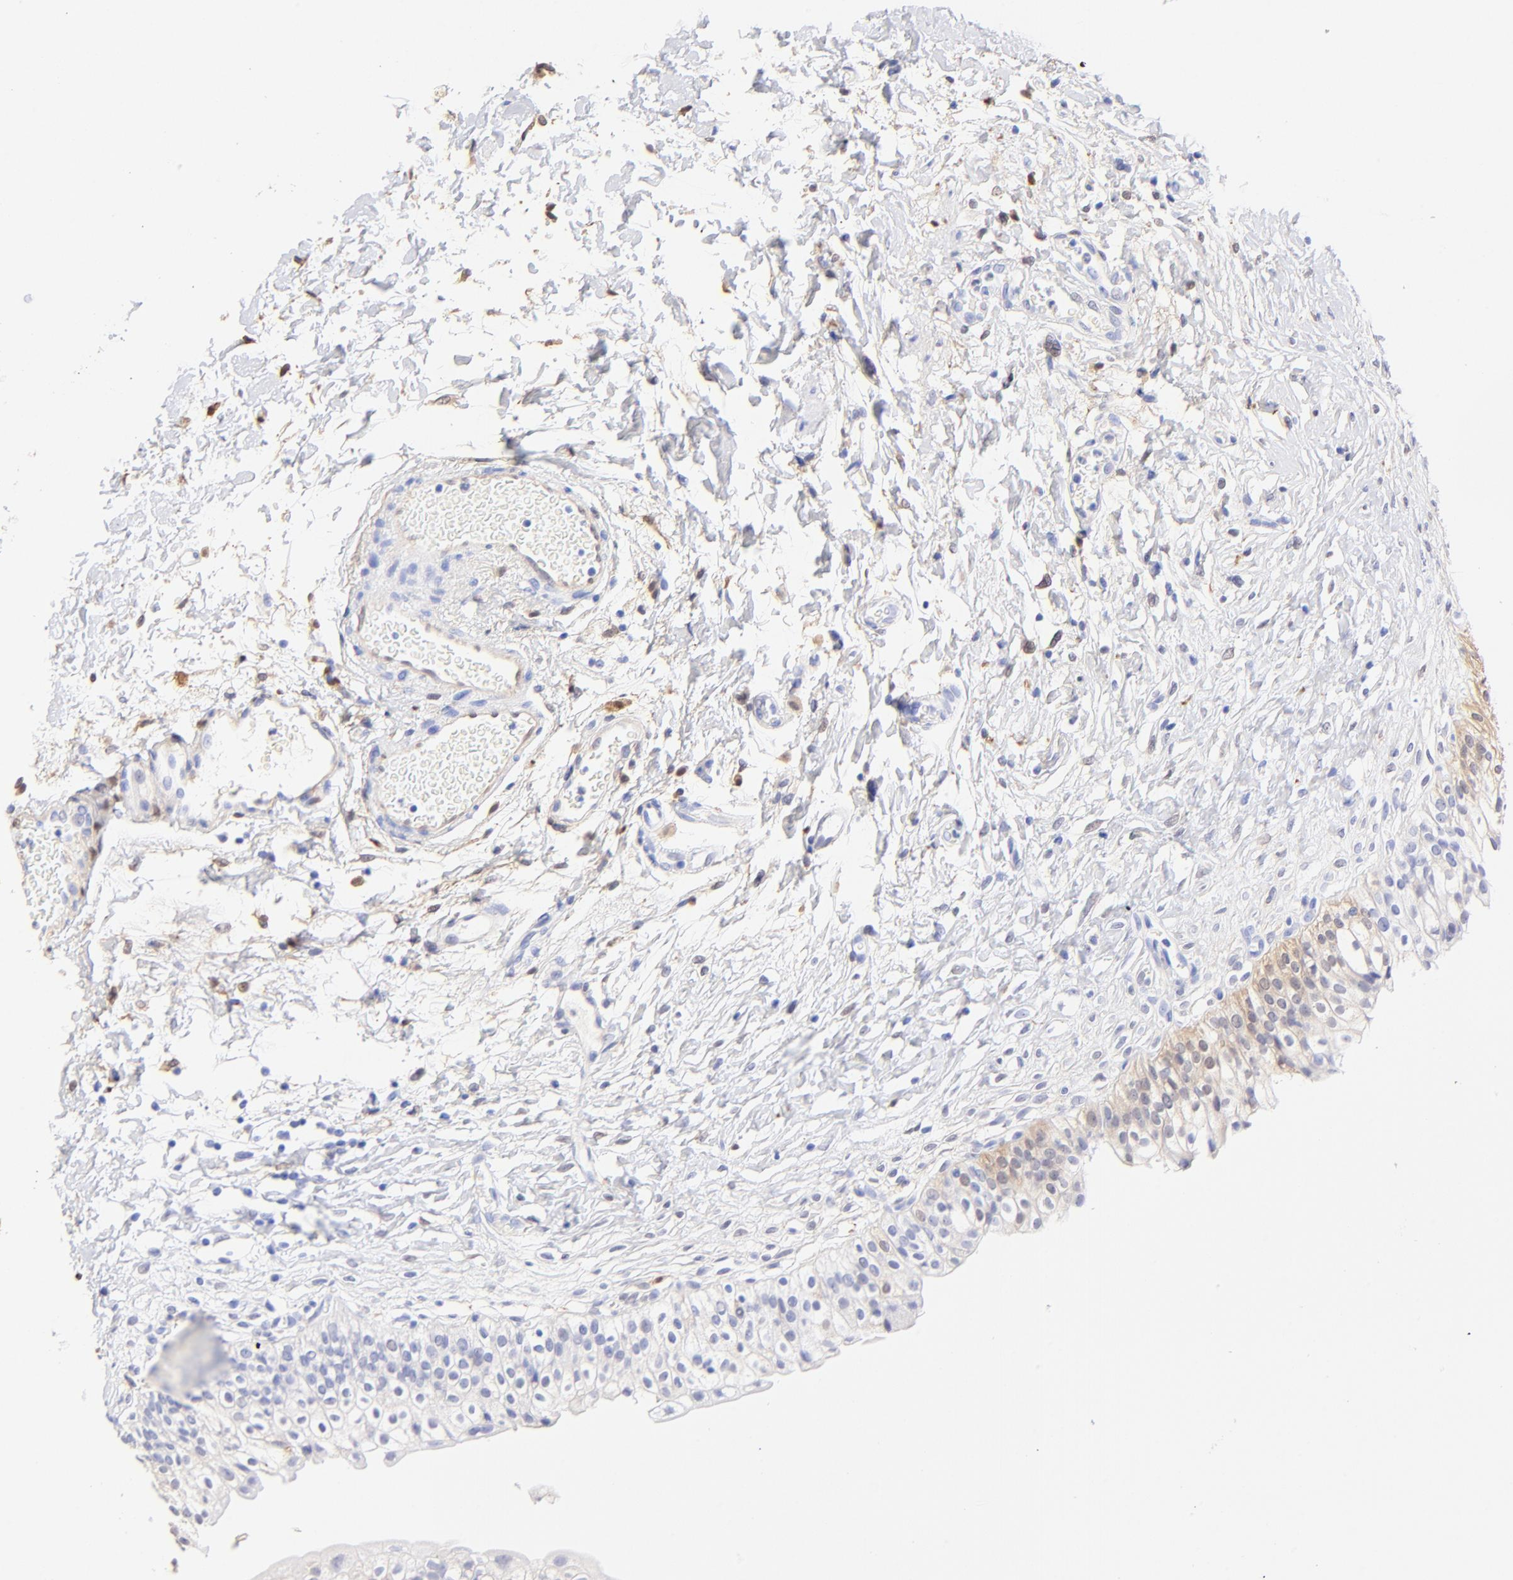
{"staining": {"intensity": "negative", "quantity": "none", "location": "none"}, "tissue": "urinary bladder", "cell_type": "Urothelial cells", "image_type": "normal", "snomed": [{"axis": "morphology", "description": "Normal tissue, NOS"}, {"axis": "topography", "description": "Urinary bladder"}], "caption": "Immunohistochemical staining of unremarkable human urinary bladder exhibits no significant positivity in urothelial cells. (Brightfield microscopy of DAB (3,3'-diaminobenzidine) immunohistochemistry (IHC) at high magnification).", "gene": "ALDH1A1", "patient": {"sex": "female", "age": 80}}